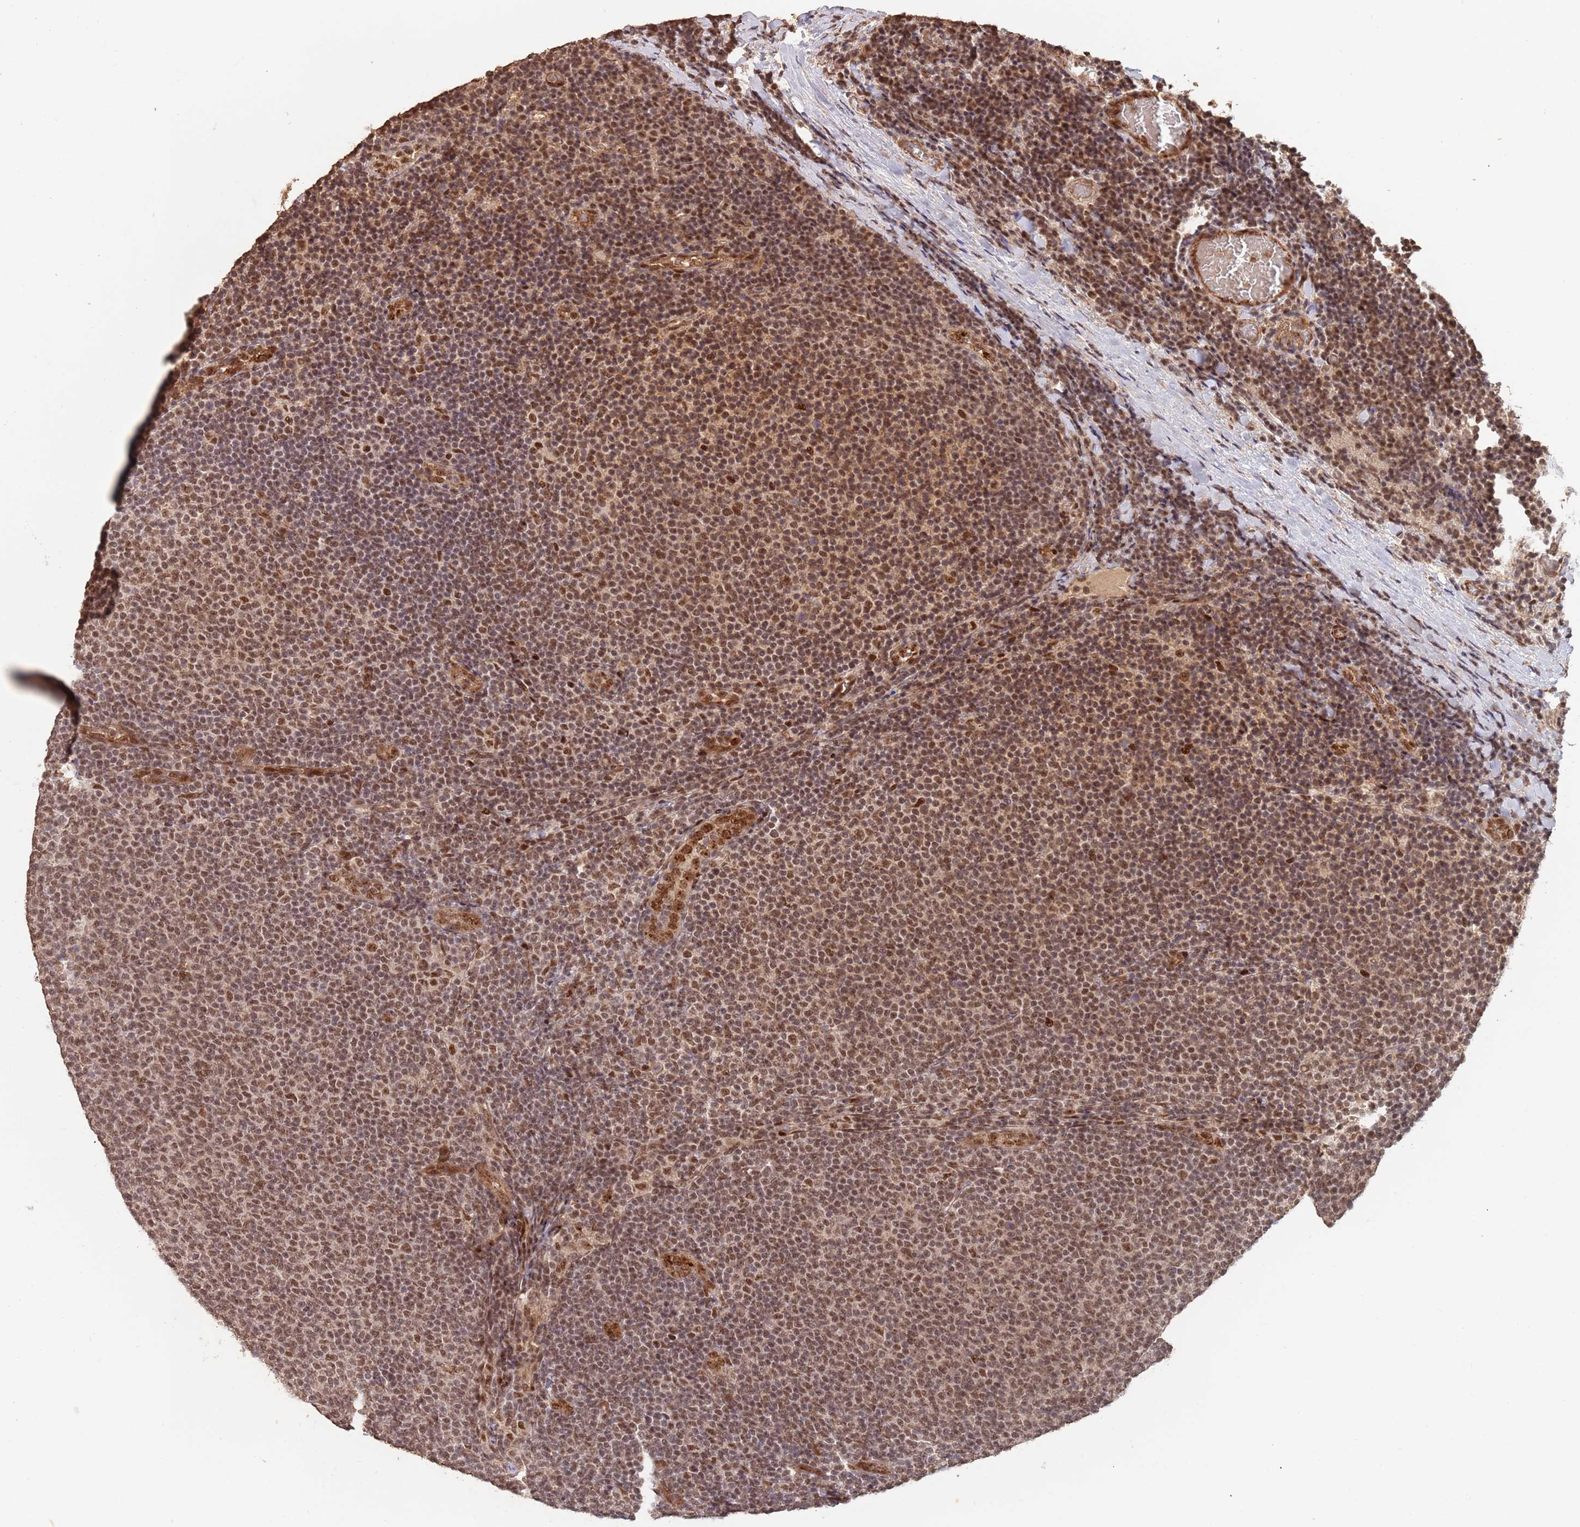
{"staining": {"intensity": "moderate", "quantity": ">75%", "location": "nuclear"}, "tissue": "lymphoma", "cell_type": "Tumor cells", "image_type": "cancer", "snomed": [{"axis": "morphology", "description": "Malignant lymphoma, non-Hodgkin's type, Low grade"}, {"axis": "topography", "description": "Lymph node"}], "caption": "Moderate nuclear expression for a protein is appreciated in approximately >75% of tumor cells of lymphoma using IHC.", "gene": "RFXANK", "patient": {"sex": "male", "age": 66}}